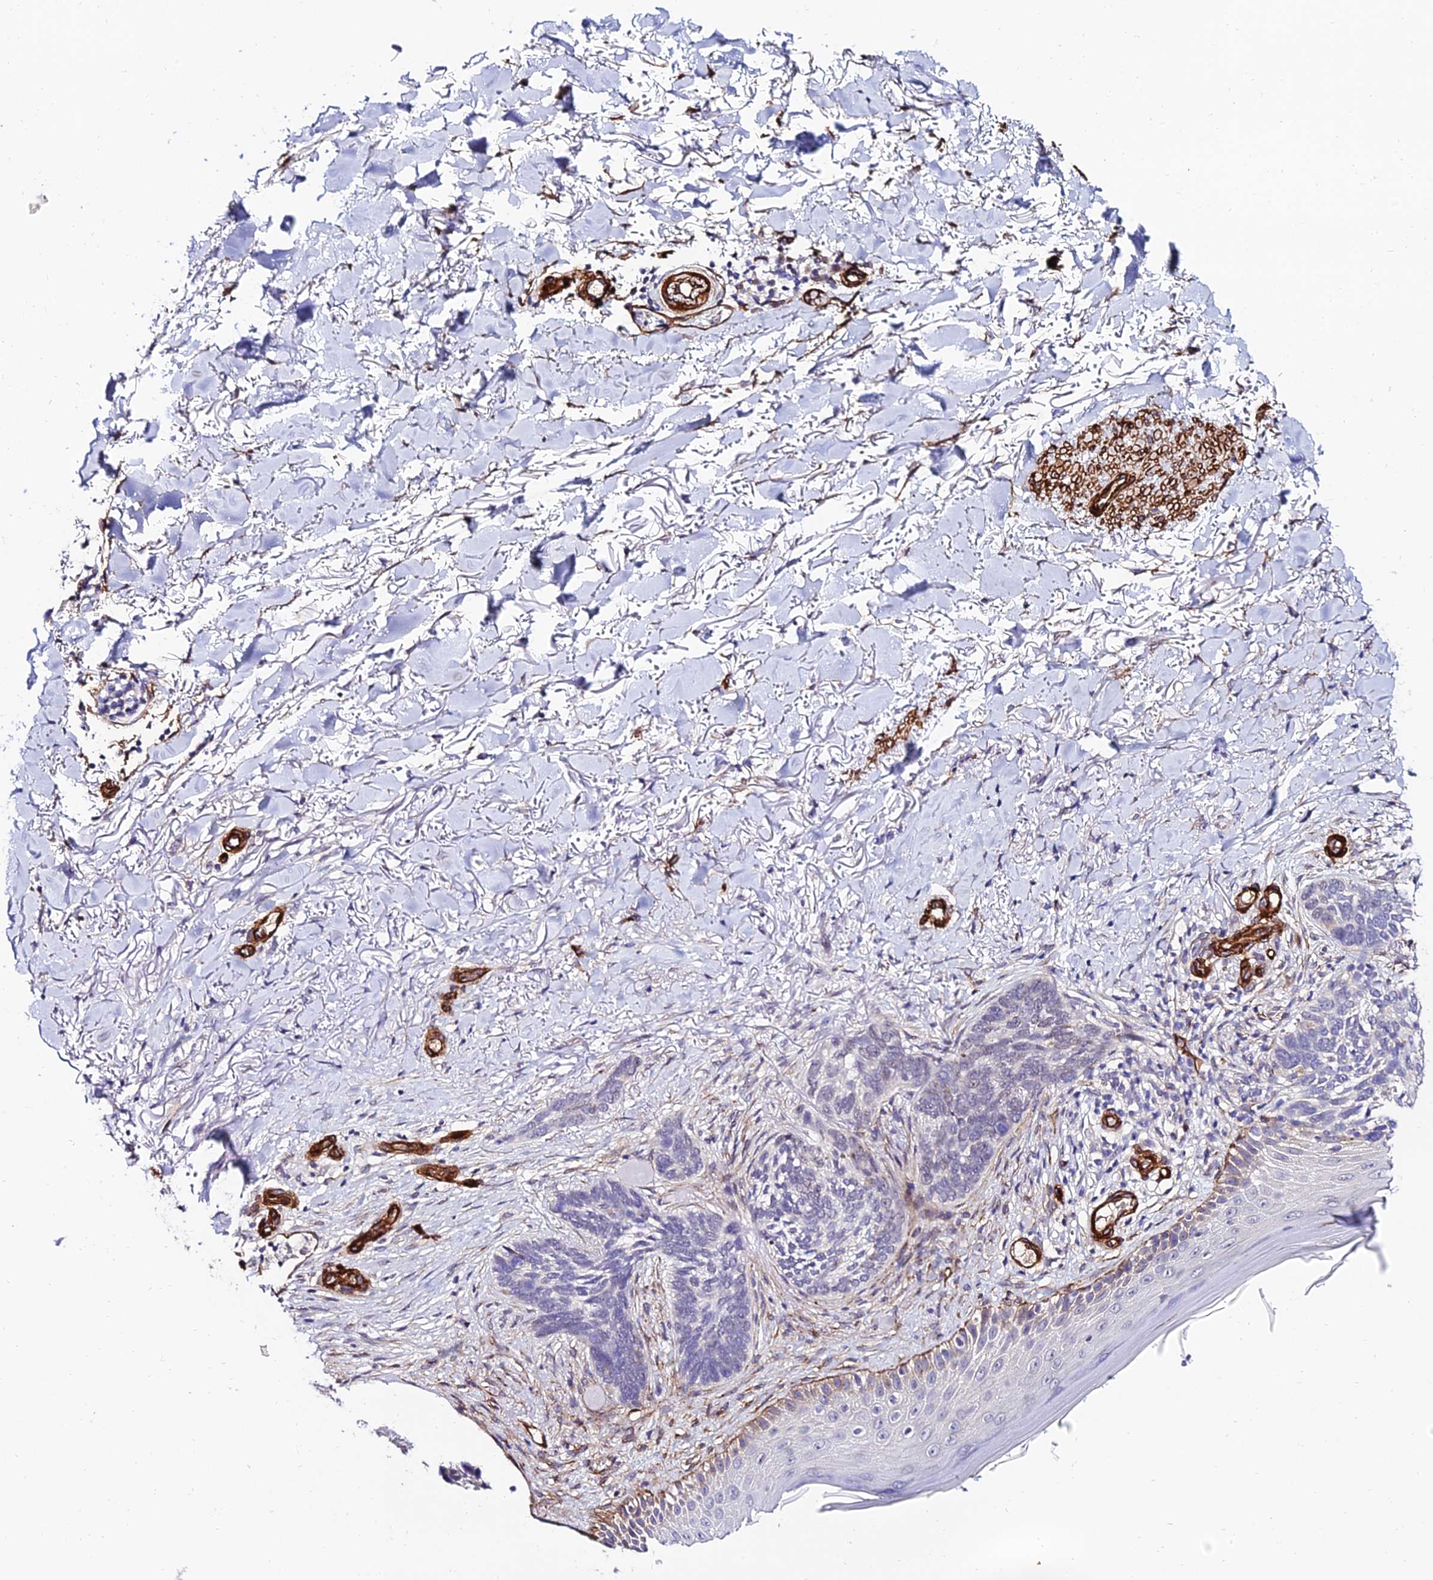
{"staining": {"intensity": "negative", "quantity": "none", "location": "none"}, "tissue": "skin cancer", "cell_type": "Tumor cells", "image_type": "cancer", "snomed": [{"axis": "morphology", "description": "Normal tissue, NOS"}, {"axis": "morphology", "description": "Basal cell carcinoma"}, {"axis": "topography", "description": "Skin"}], "caption": "This is an immunohistochemistry photomicrograph of skin cancer (basal cell carcinoma). There is no expression in tumor cells.", "gene": "ALDH3B2", "patient": {"sex": "female", "age": 67}}